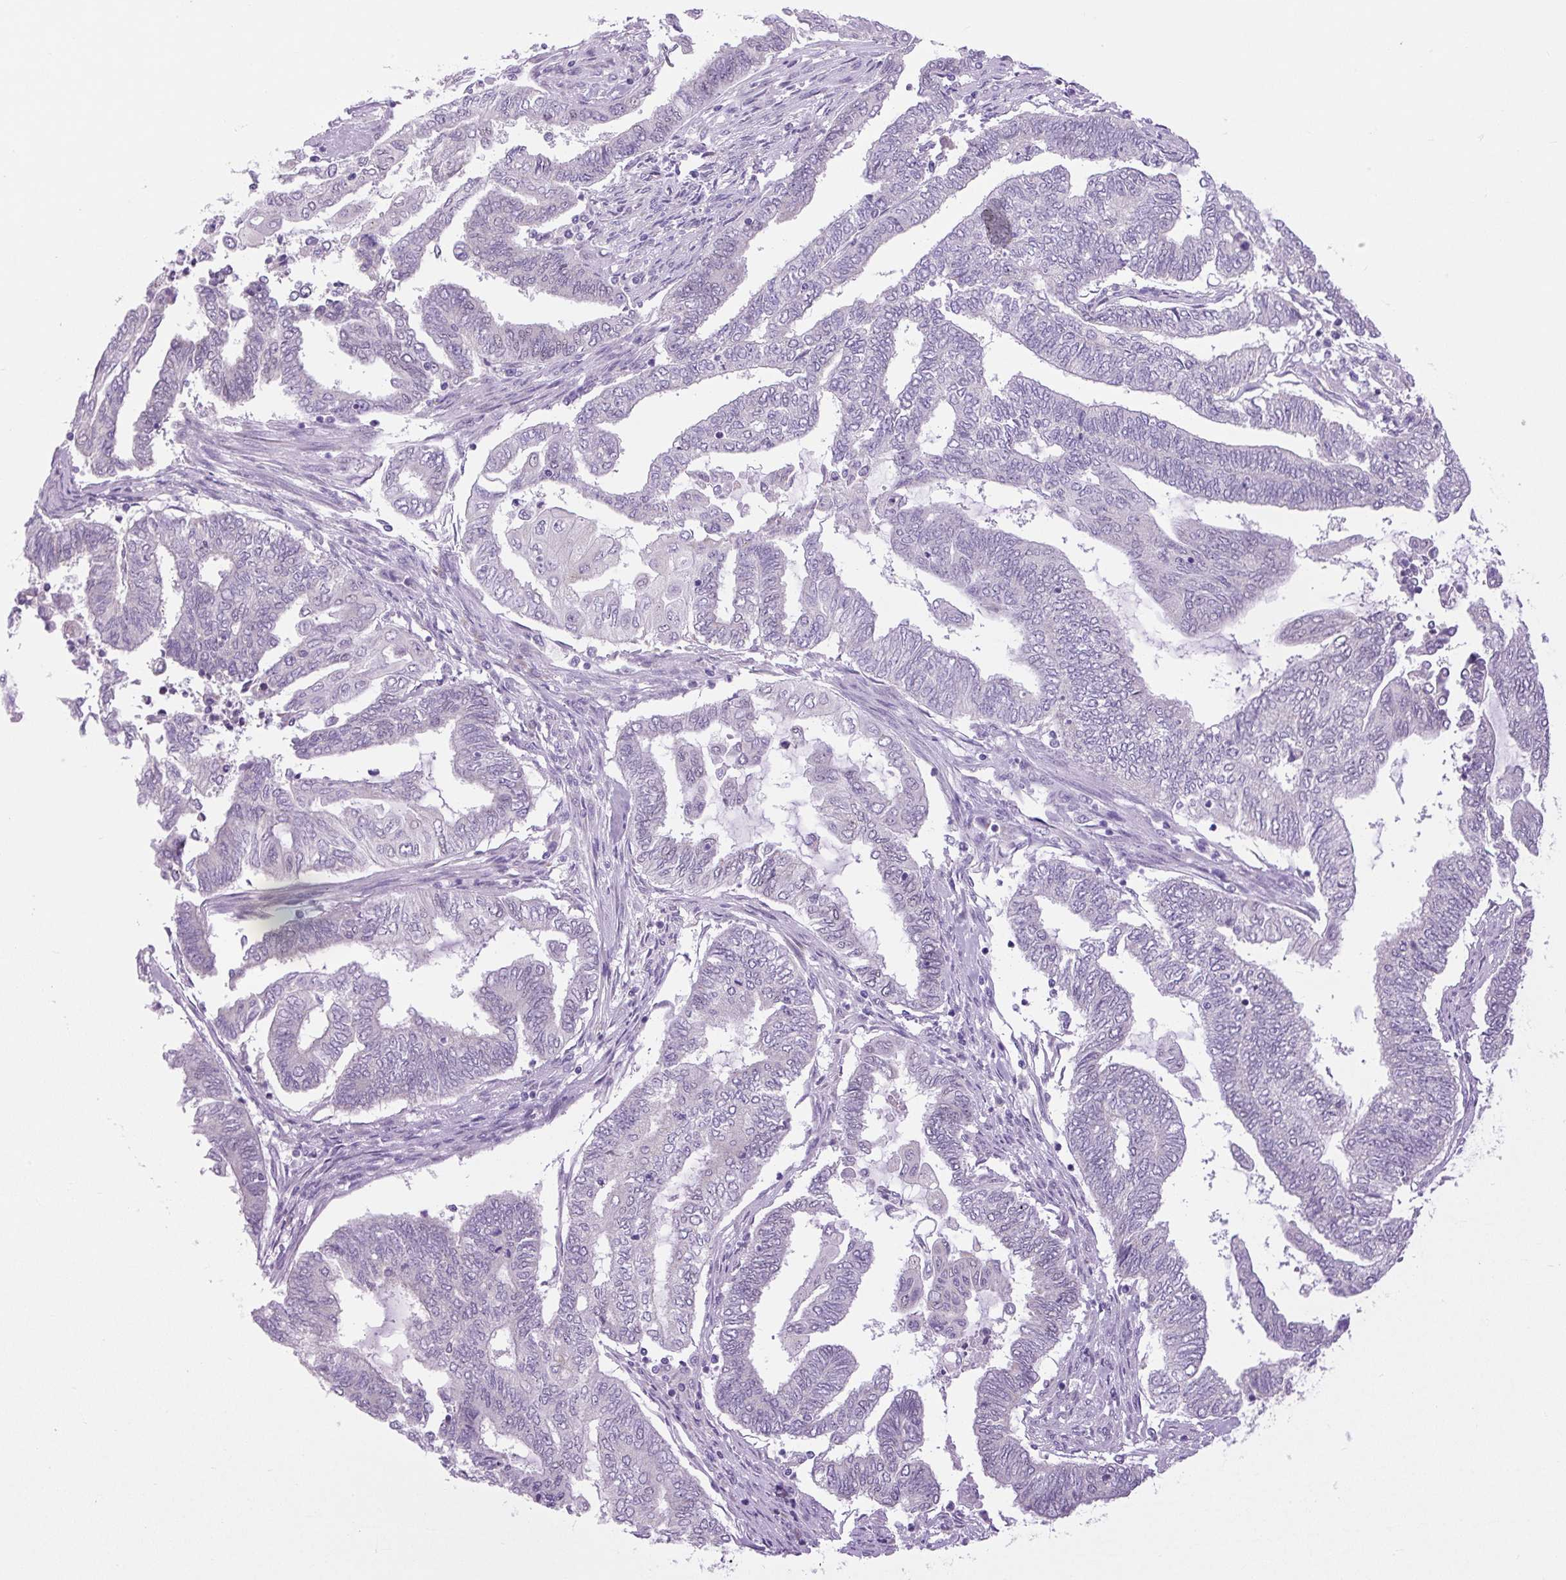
{"staining": {"intensity": "negative", "quantity": "none", "location": "none"}, "tissue": "endometrial cancer", "cell_type": "Tumor cells", "image_type": "cancer", "snomed": [{"axis": "morphology", "description": "Adenocarcinoma, NOS"}, {"axis": "topography", "description": "Uterus"}, {"axis": "topography", "description": "Endometrium"}], "caption": "Protein analysis of endometrial adenocarcinoma exhibits no significant positivity in tumor cells.", "gene": "SCO2", "patient": {"sex": "female", "age": 70}}